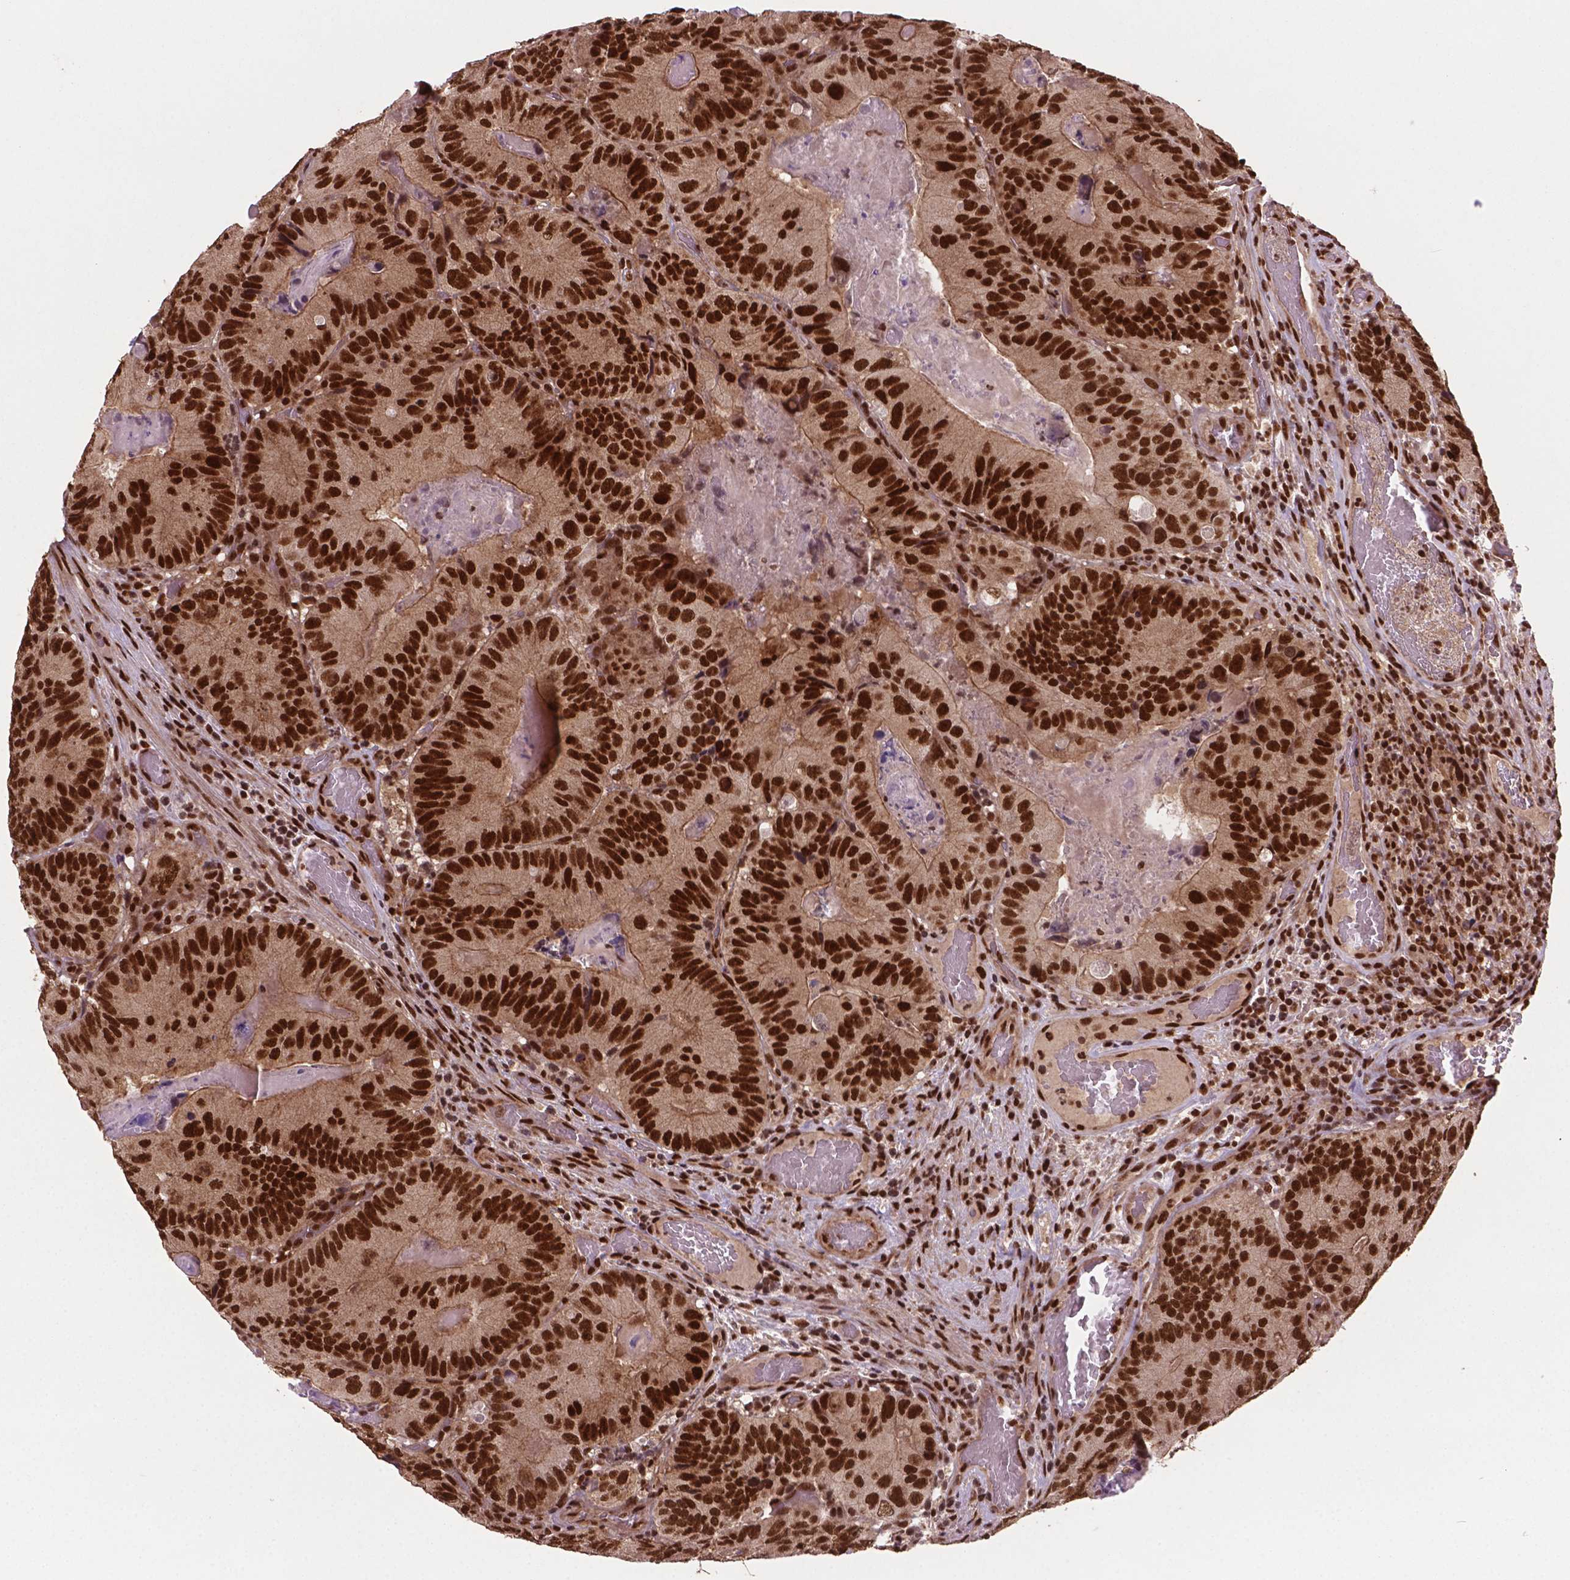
{"staining": {"intensity": "strong", "quantity": ">75%", "location": "nuclear"}, "tissue": "colorectal cancer", "cell_type": "Tumor cells", "image_type": "cancer", "snomed": [{"axis": "morphology", "description": "Adenocarcinoma, NOS"}, {"axis": "topography", "description": "Colon"}], "caption": "A brown stain labels strong nuclear positivity of a protein in human adenocarcinoma (colorectal) tumor cells.", "gene": "SIRT6", "patient": {"sex": "female", "age": 86}}